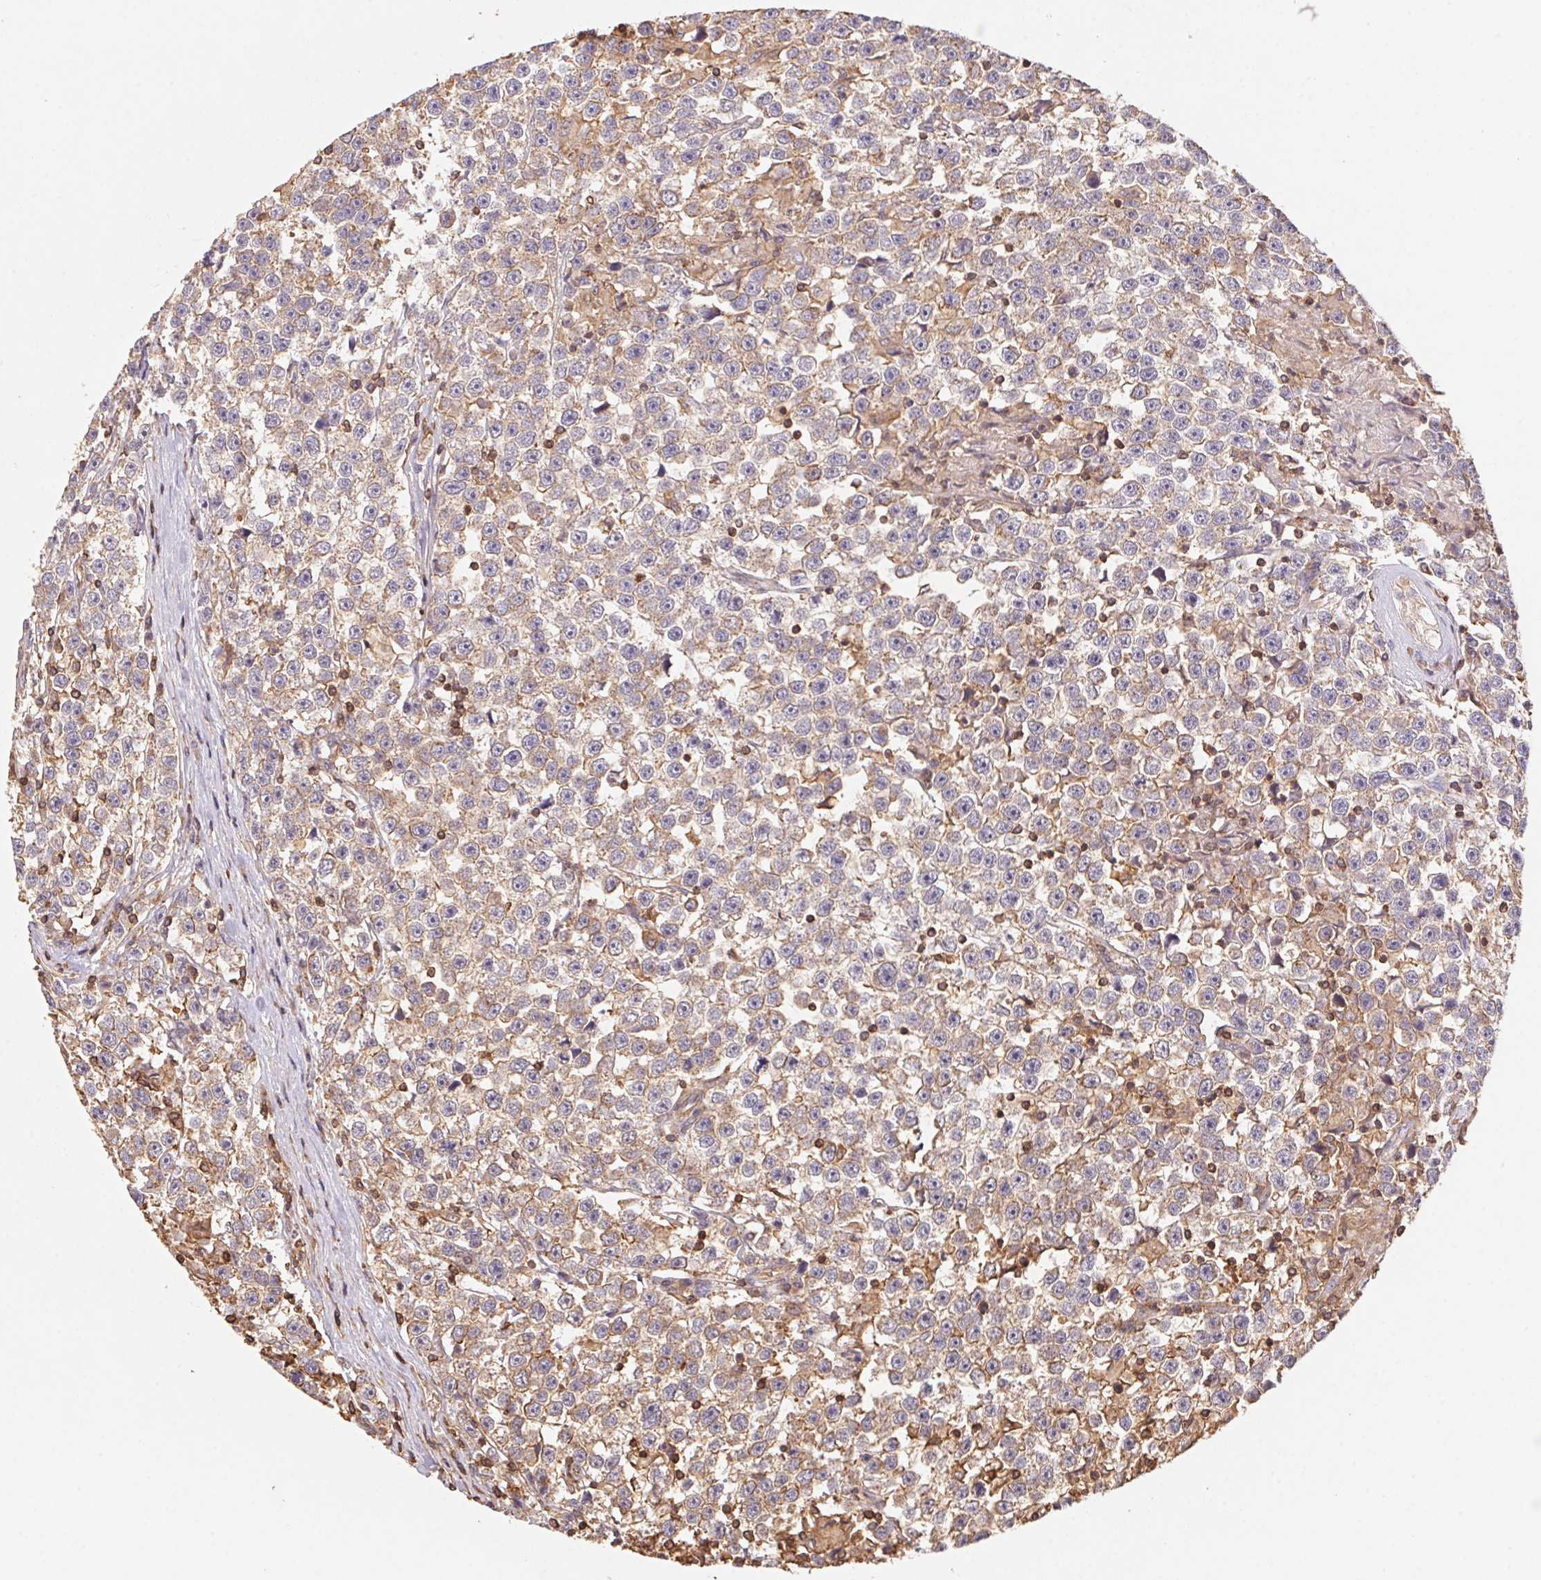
{"staining": {"intensity": "weak", "quantity": "25%-75%", "location": "cytoplasmic/membranous"}, "tissue": "testis cancer", "cell_type": "Tumor cells", "image_type": "cancer", "snomed": [{"axis": "morphology", "description": "Seminoma, NOS"}, {"axis": "topography", "description": "Testis"}], "caption": "Human testis cancer (seminoma) stained with a brown dye displays weak cytoplasmic/membranous positive staining in approximately 25%-75% of tumor cells.", "gene": "ATG10", "patient": {"sex": "male", "age": 31}}